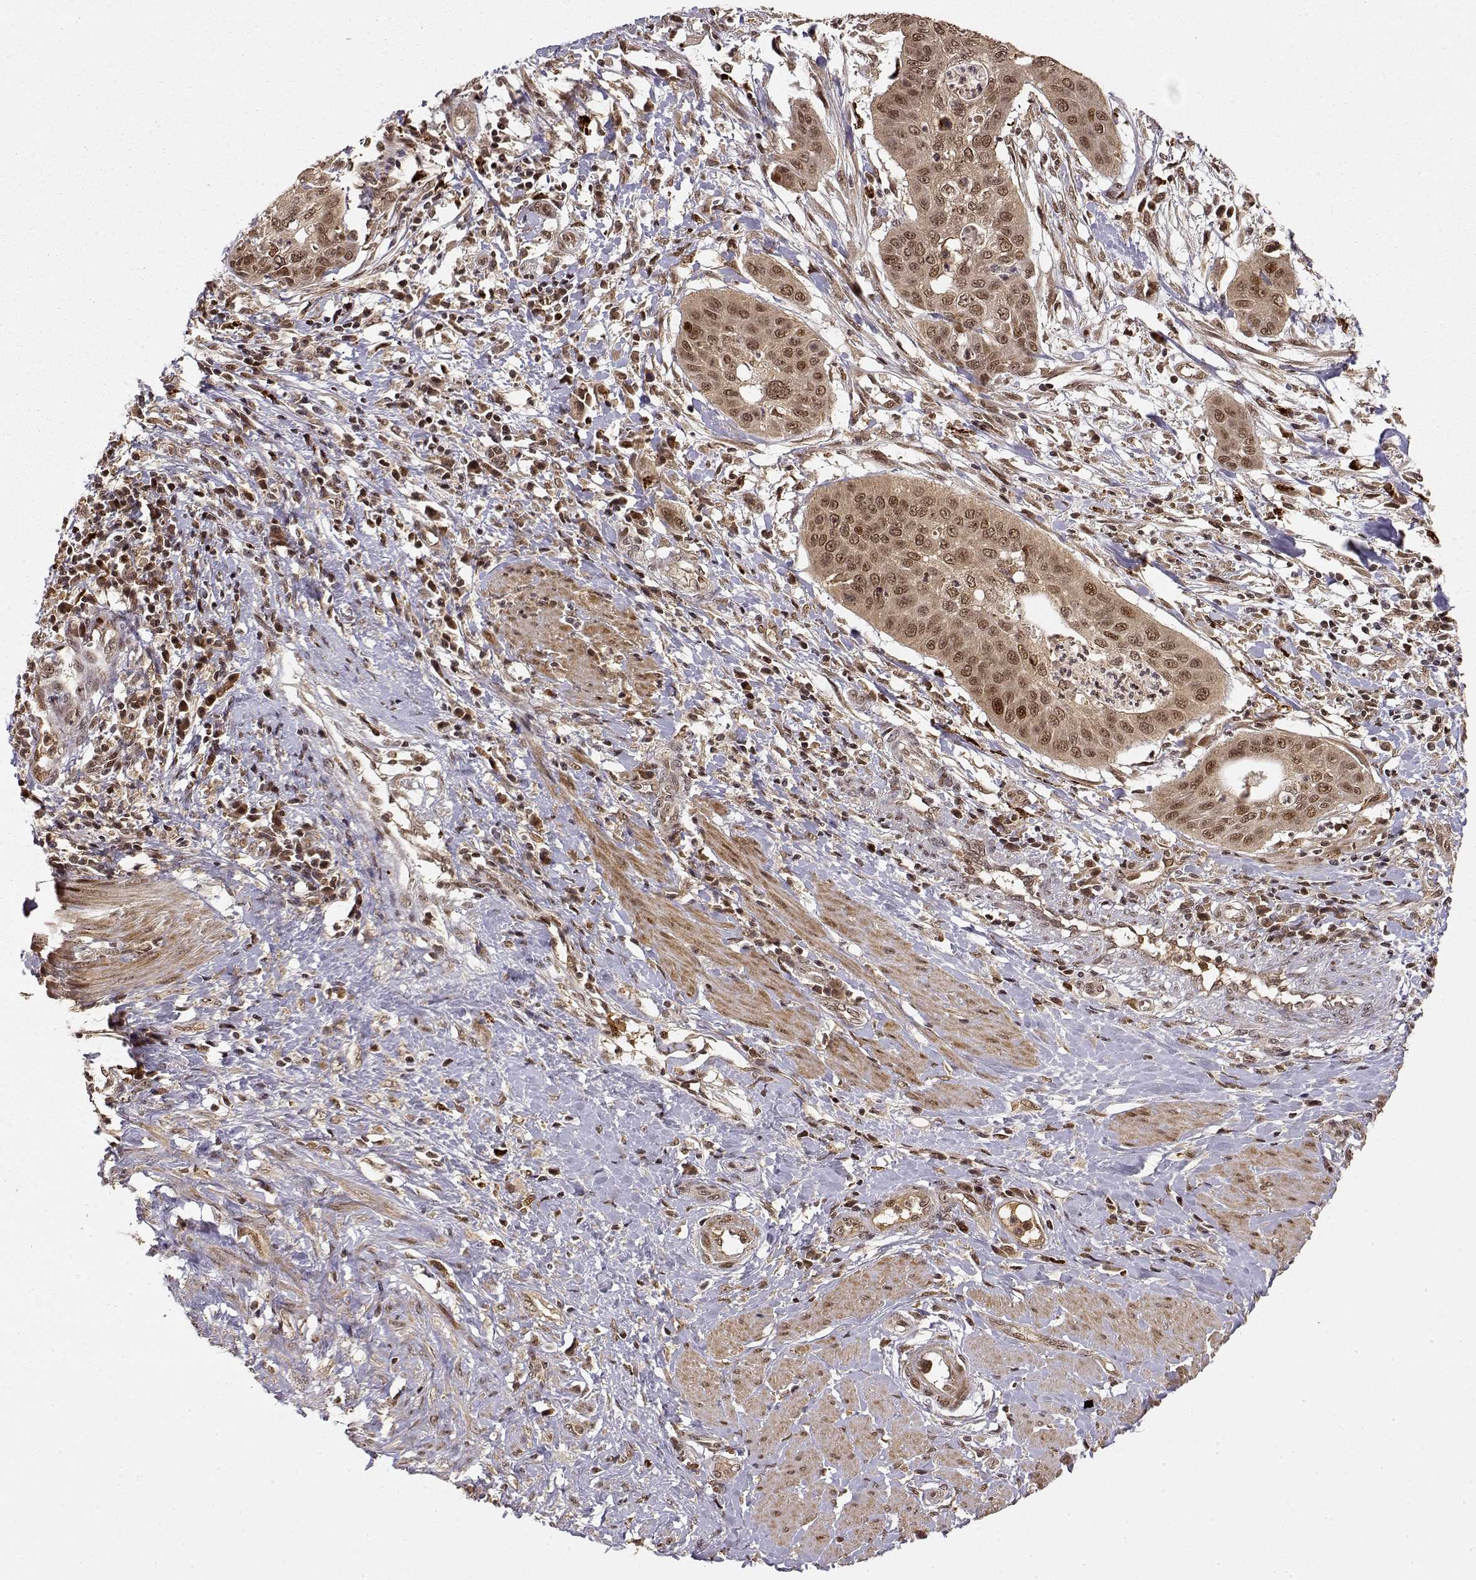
{"staining": {"intensity": "moderate", "quantity": ">75%", "location": "cytoplasmic/membranous,nuclear"}, "tissue": "cervical cancer", "cell_type": "Tumor cells", "image_type": "cancer", "snomed": [{"axis": "morphology", "description": "Squamous cell carcinoma, NOS"}, {"axis": "topography", "description": "Cervix"}], "caption": "Protein staining demonstrates moderate cytoplasmic/membranous and nuclear expression in about >75% of tumor cells in cervical cancer (squamous cell carcinoma).", "gene": "MAEA", "patient": {"sex": "female", "age": 39}}